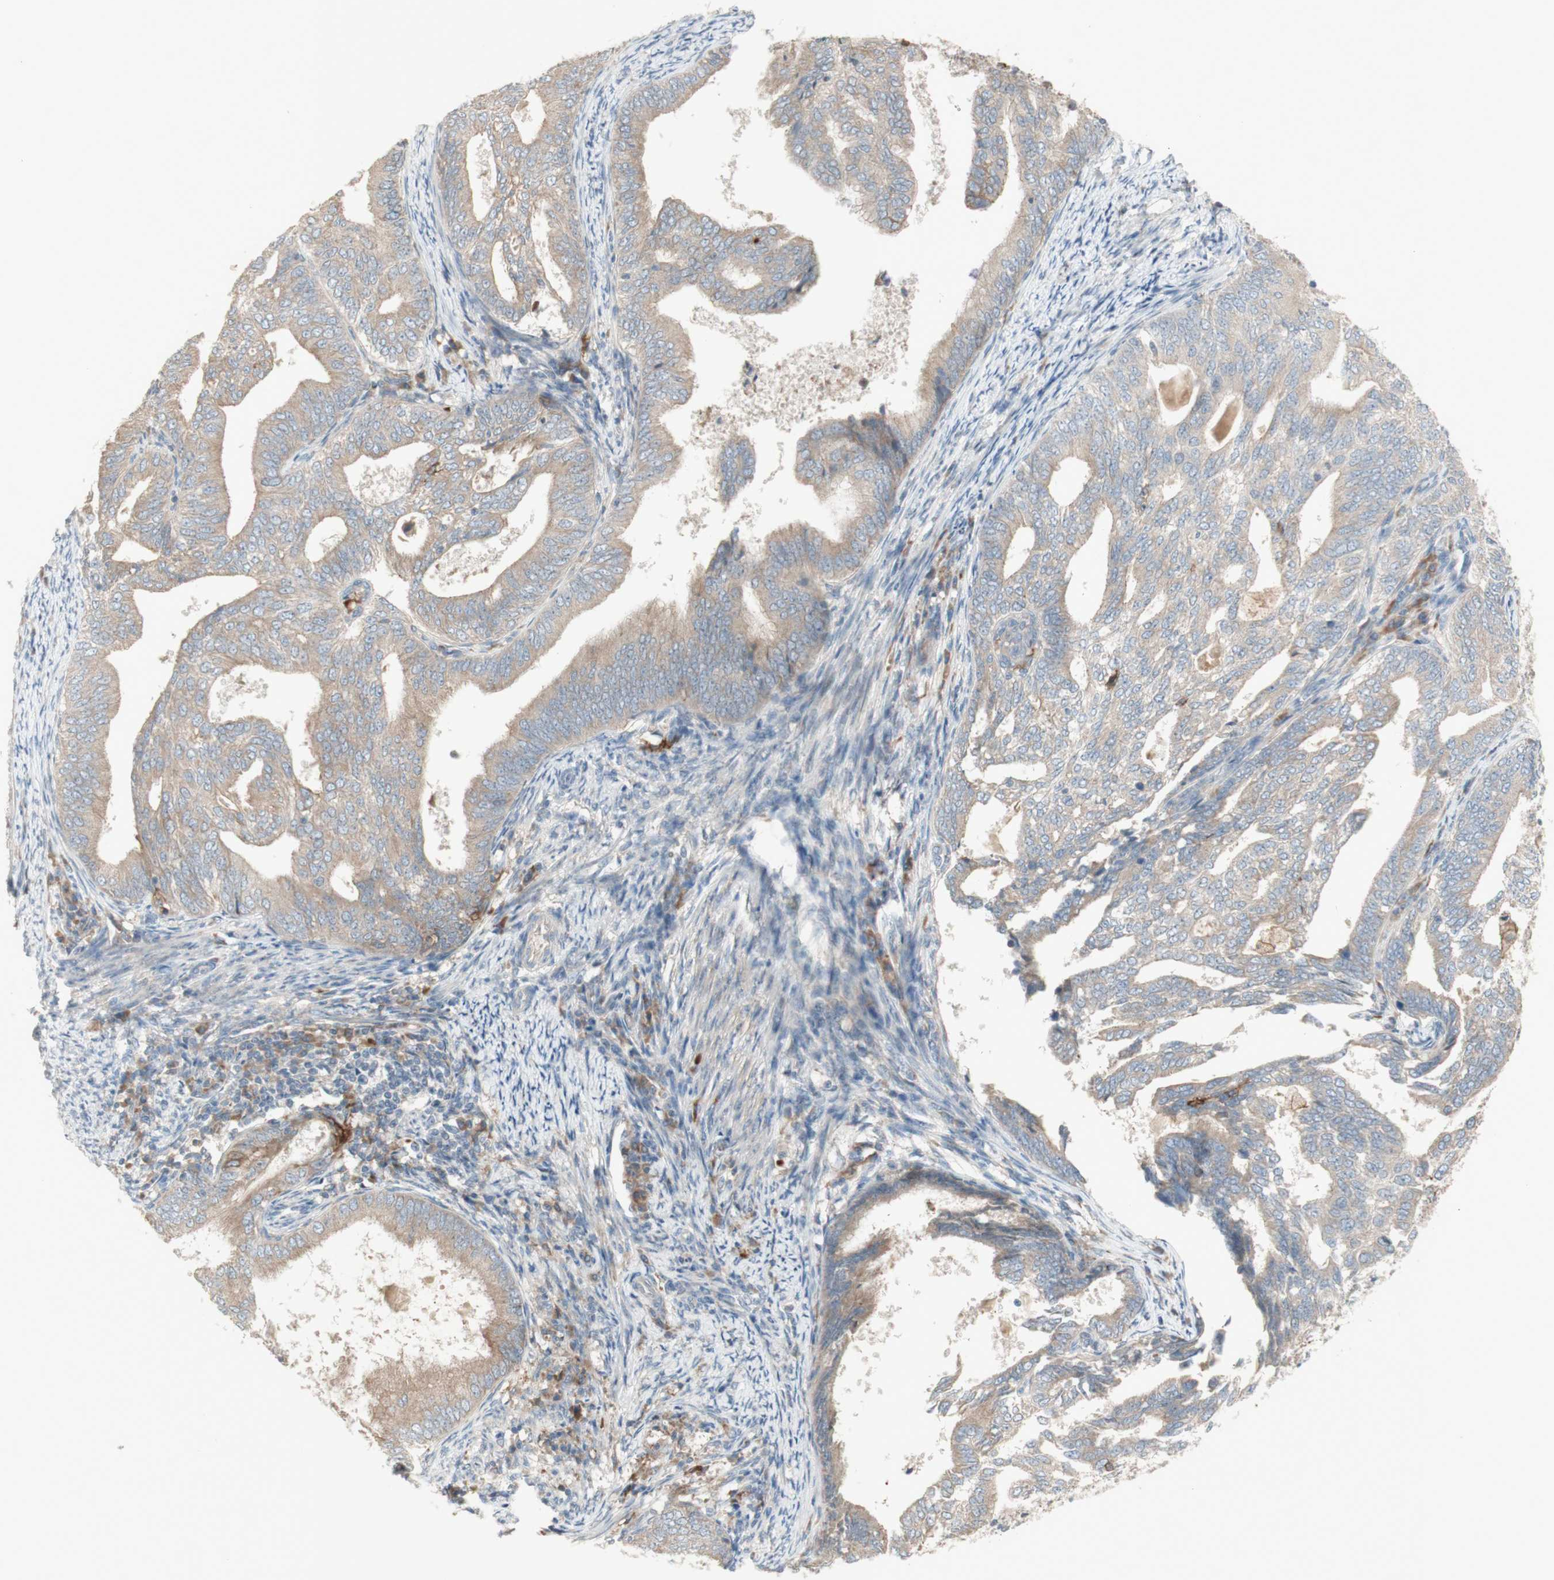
{"staining": {"intensity": "weak", "quantity": ">75%", "location": "cytoplasmic/membranous"}, "tissue": "endometrial cancer", "cell_type": "Tumor cells", "image_type": "cancer", "snomed": [{"axis": "morphology", "description": "Adenocarcinoma, NOS"}, {"axis": "topography", "description": "Endometrium"}], "caption": "Endometrial cancer (adenocarcinoma) tissue demonstrates weak cytoplasmic/membranous expression in approximately >75% of tumor cells", "gene": "PTGER4", "patient": {"sex": "female", "age": 58}}